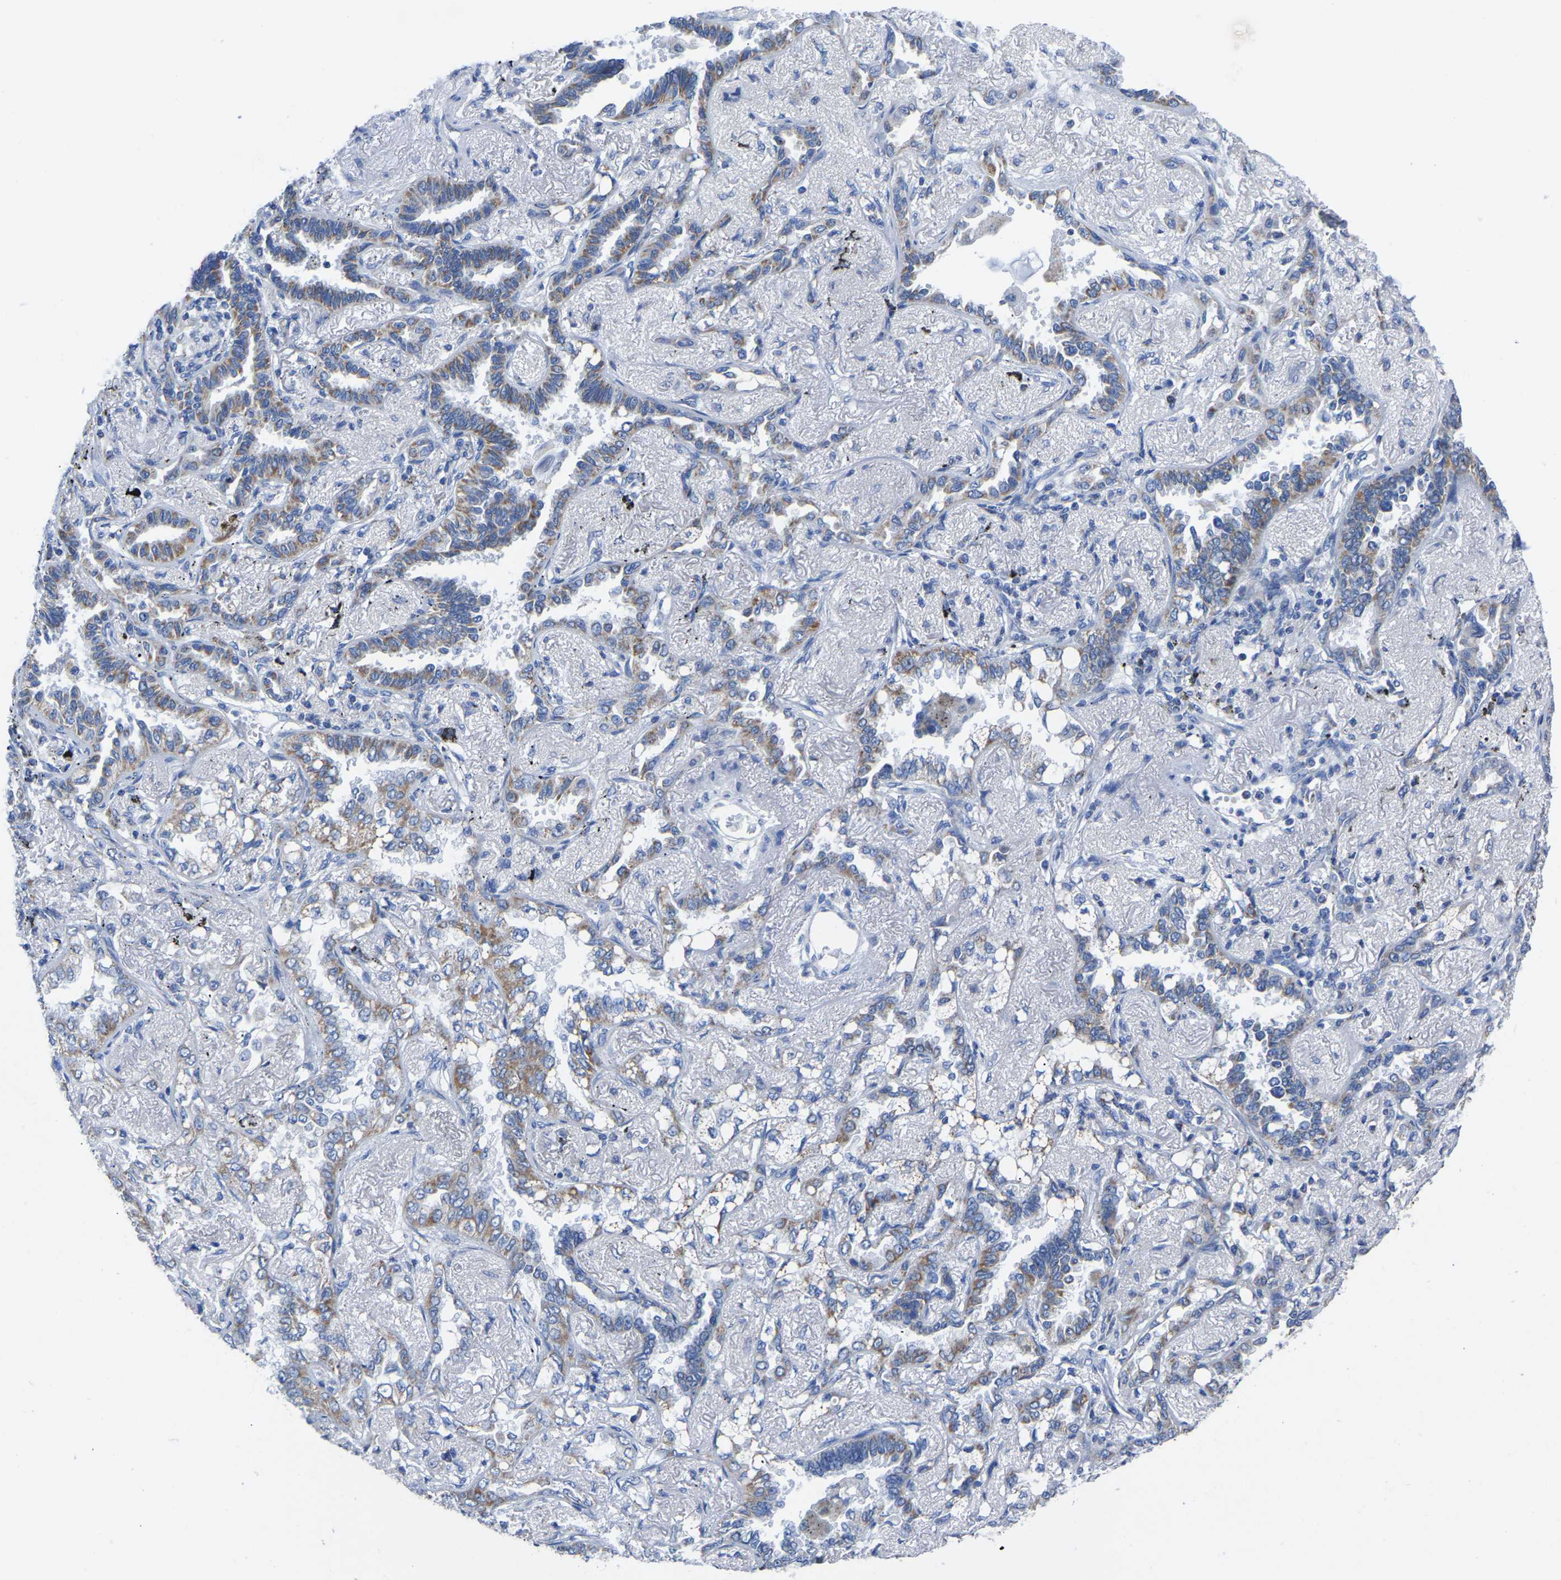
{"staining": {"intensity": "moderate", "quantity": "25%-75%", "location": "cytoplasmic/membranous"}, "tissue": "lung cancer", "cell_type": "Tumor cells", "image_type": "cancer", "snomed": [{"axis": "morphology", "description": "Adenocarcinoma, NOS"}, {"axis": "topography", "description": "Lung"}], "caption": "Immunohistochemical staining of human lung cancer (adenocarcinoma) reveals moderate cytoplasmic/membranous protein expression in approximately 25%-75% of tumor cells.", "gene": "ETFA", "patient": {"sex": "male", "age": 59}}